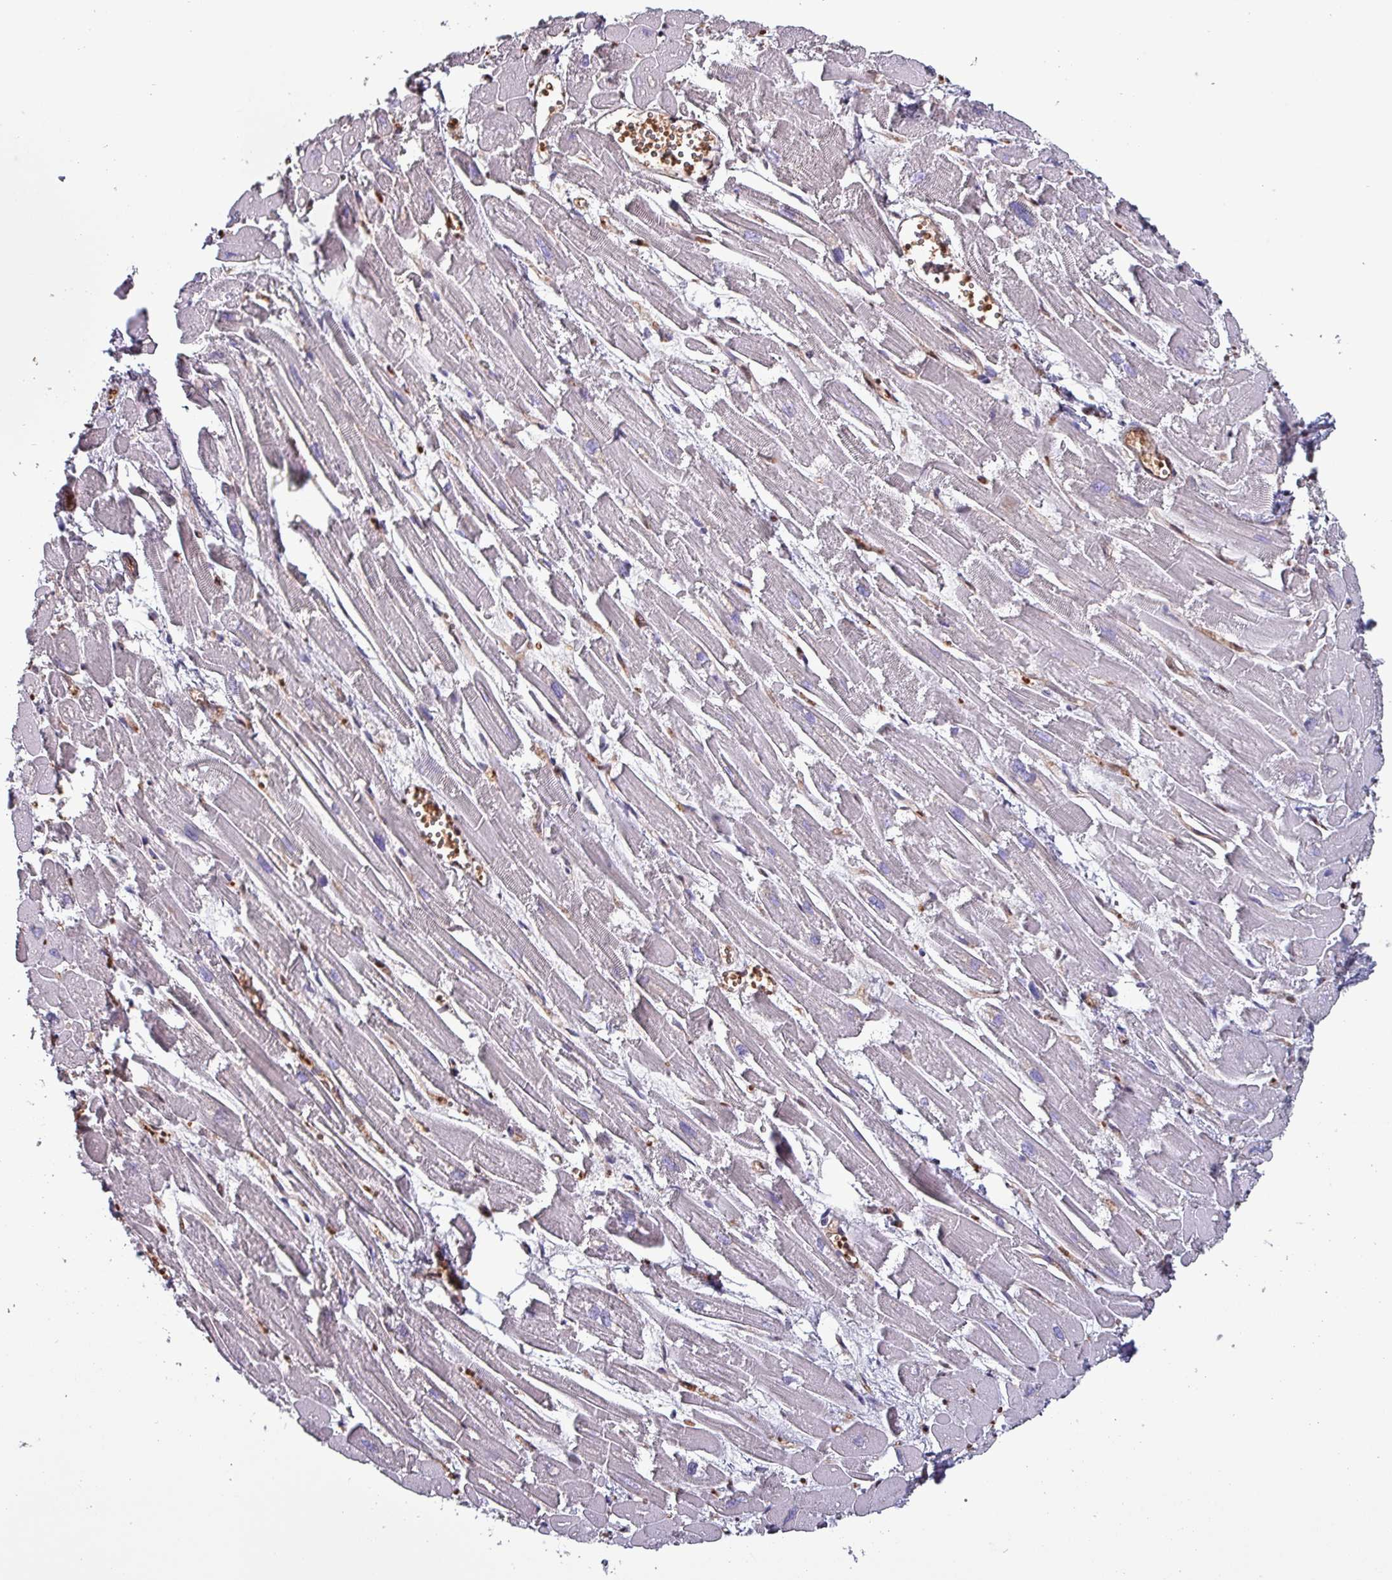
{"staining": {"intensity": "negative", "quantity": "none", "location": "none"}, "tissue": "heart muscle", "cell_type": "Cardiomyocytes", "image_type": "normal", "snomed": [{"axis": "morphology", "description": "Normal tissue, NOS"}, {"axis": "topography", "description": "Heart"}], "caption": "Image shows no protein positivity in cardiomyocytes of unremarkable heart muscle. (Immunohistochemistry, brightfield microscopy, high magnification).", "gene": "PSMB8", "patient": {"sex": "male", "age": 54}}